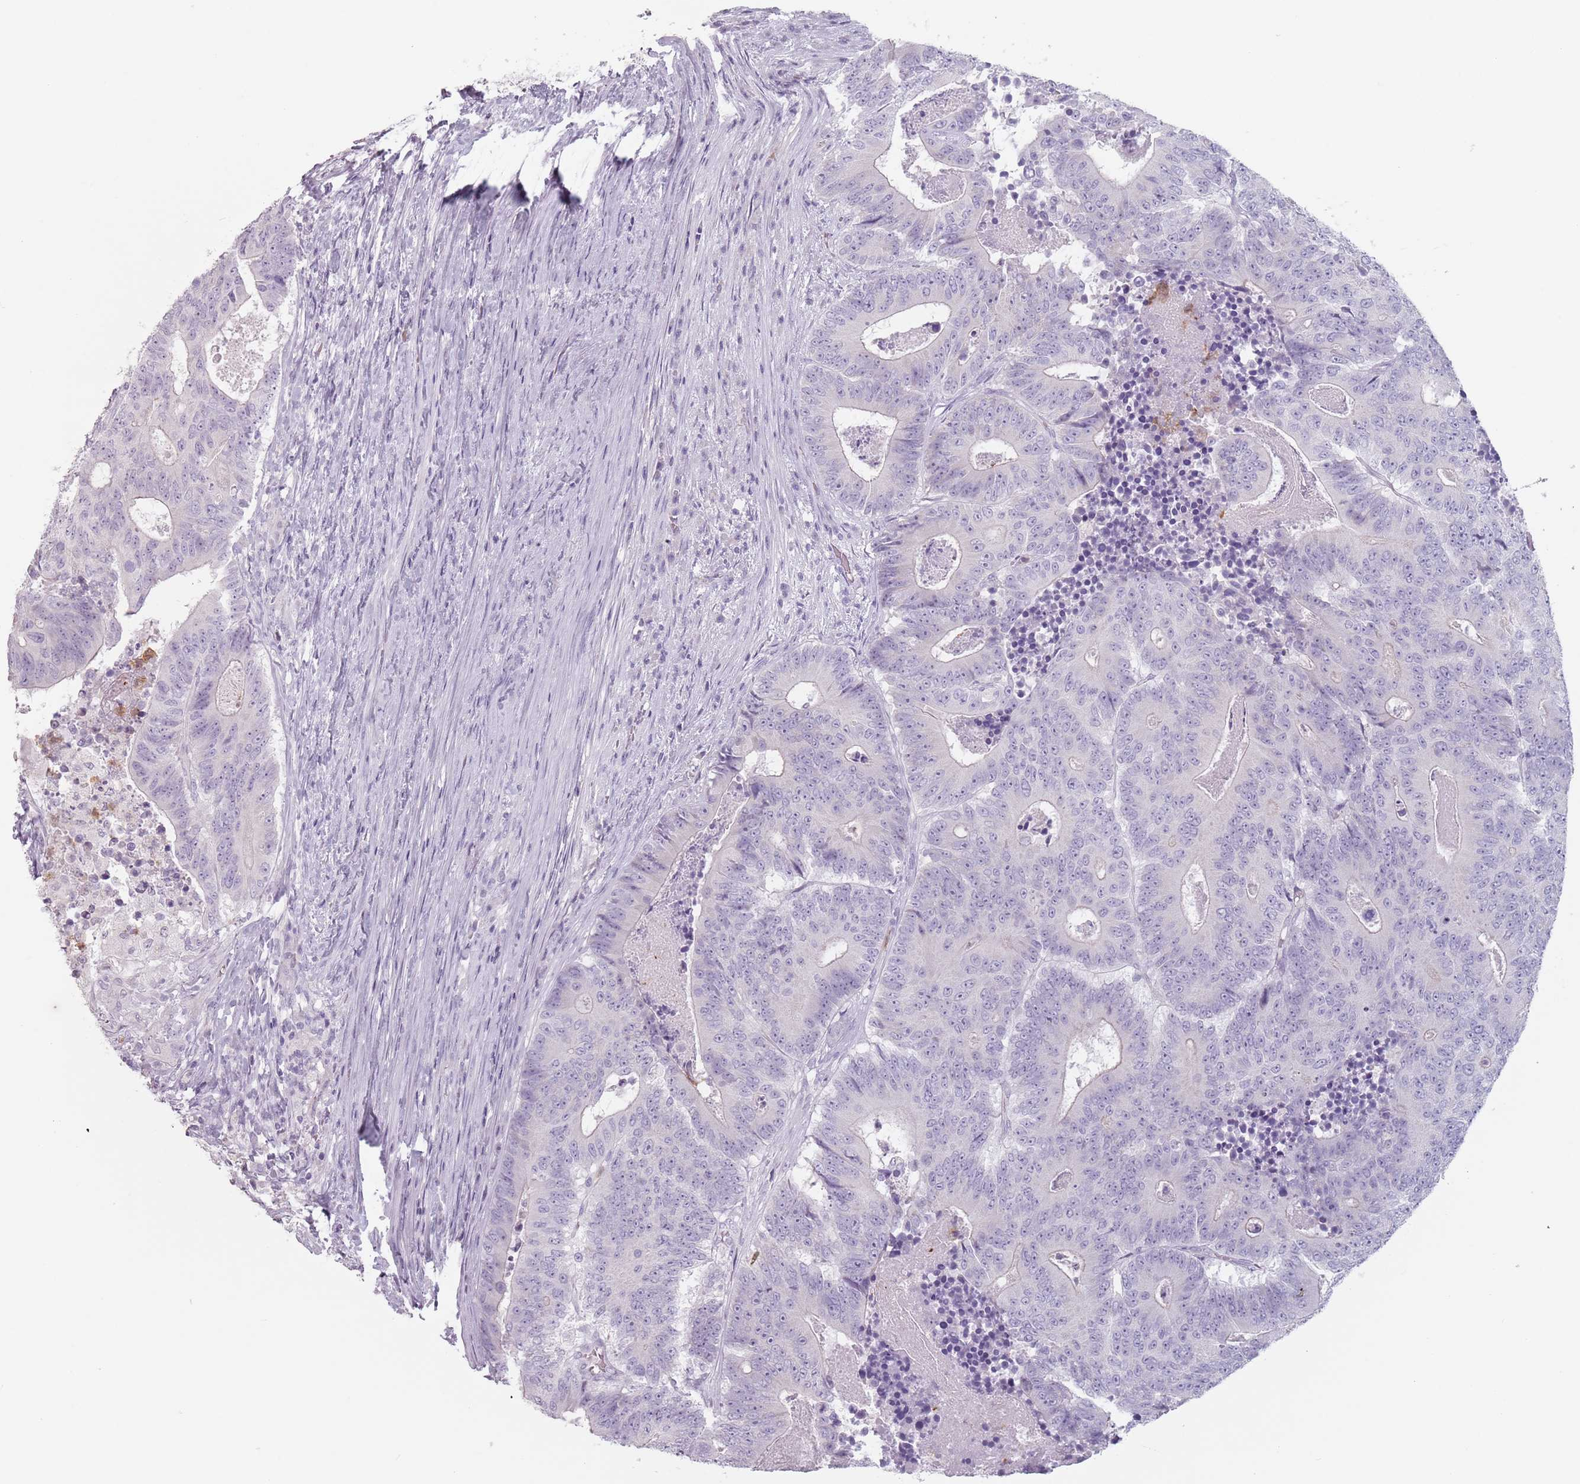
{"staining": {"intensity": "negative", "quantity": "none", "location": "none"}, "tissue": "colorectal cancer", "cell_type": "Tumor cells", "image_type": "cancer", "snomed": [{"axis": "morphology", "description": "Adenocarcinoma, NOS"}, {"axis": "topography", "description": "Colon"}], "caption": "A photomicrograph of colorectal cancer stained for a protein displays no brown staining in tumor cells.", "gene": "ZNF584", "patient": {"sex": "male", "age": 83}}